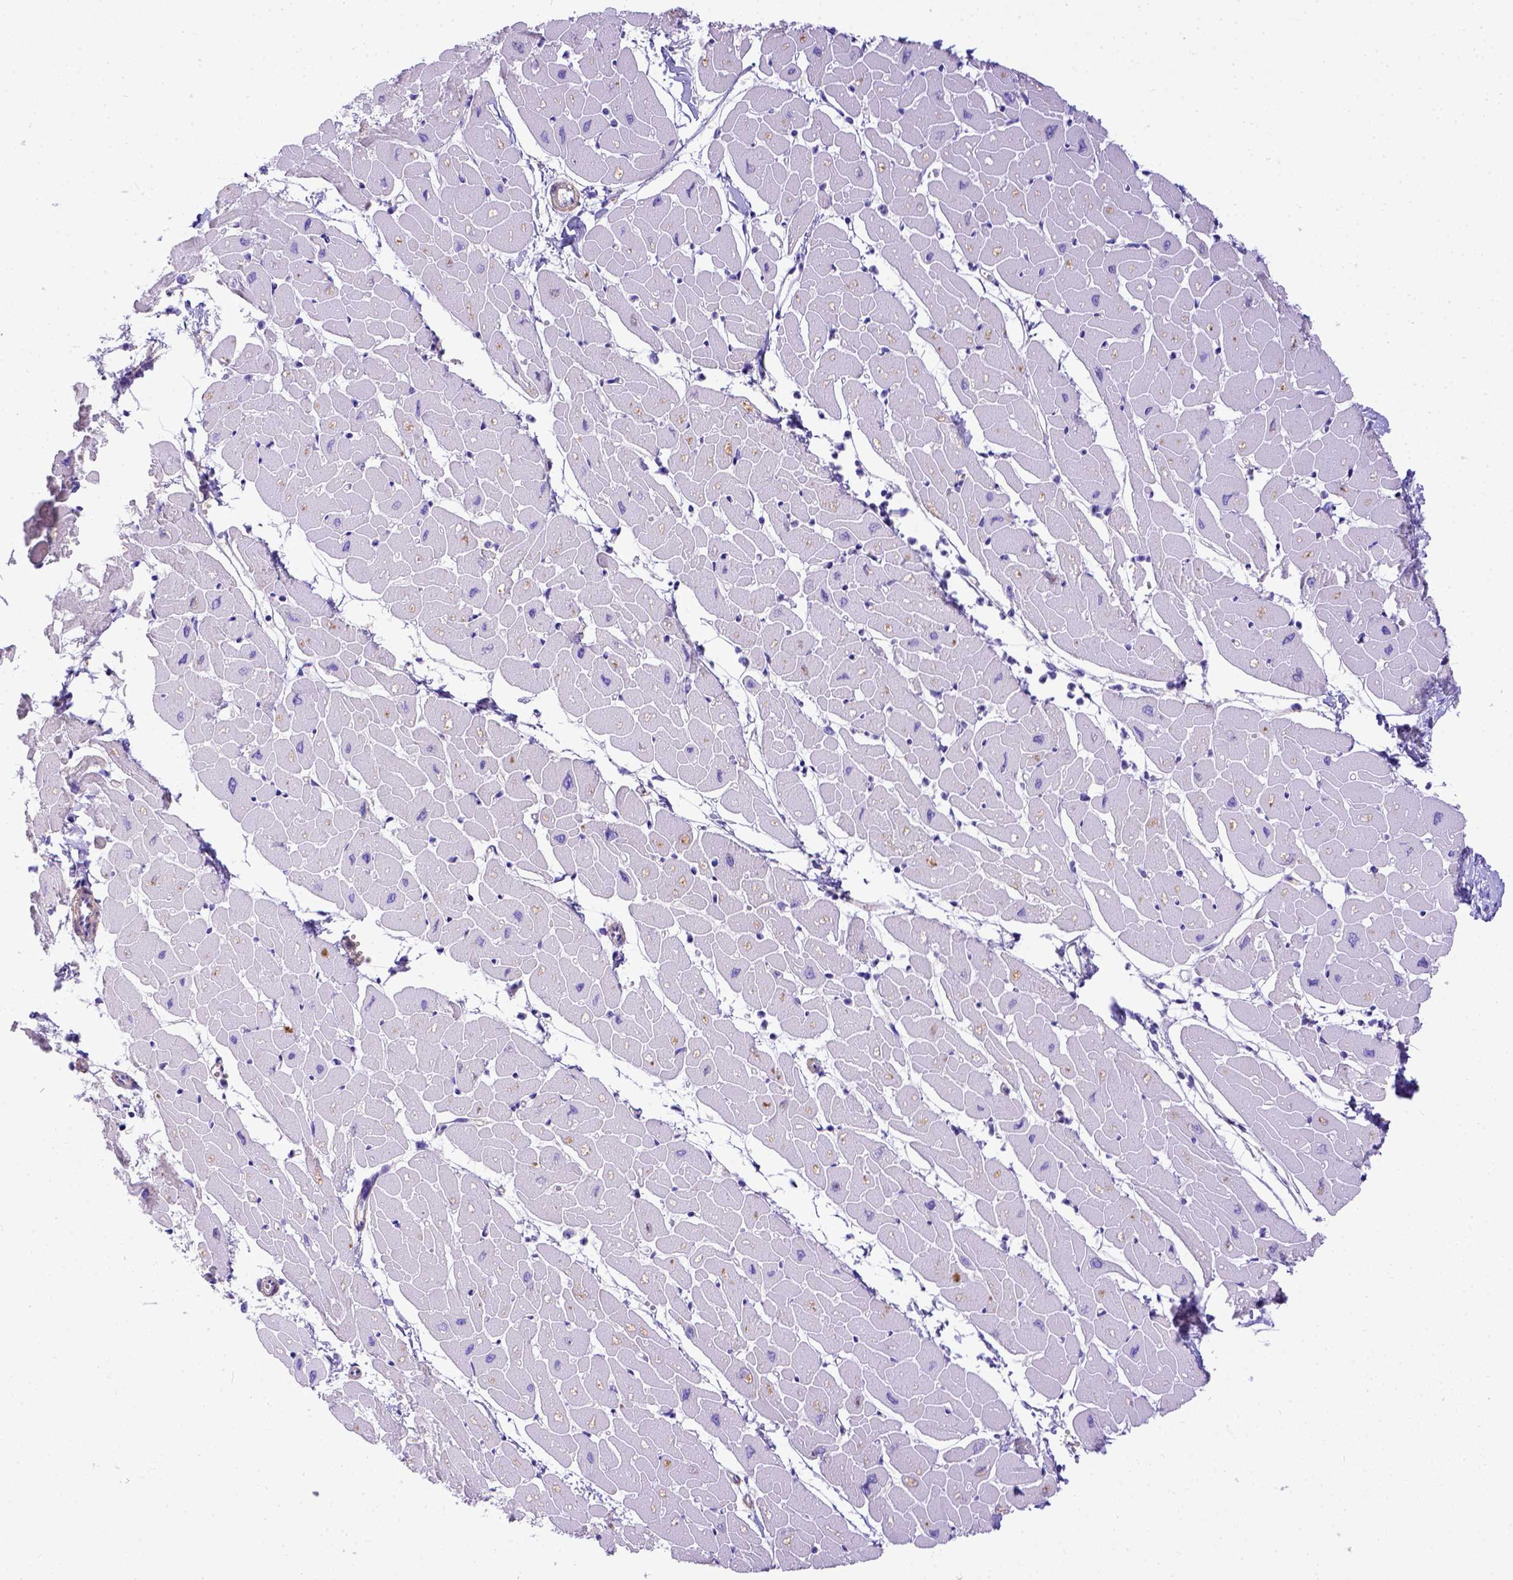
{"staining": {"intensity": "negative", "quantity": "none", "location": "none"}, "tissue": "heart muscle", "cell_type": "Cardiomyocytes", "image_type": "normal", "snomed": [{"axis": "morphology", "description": "Normal tissue, NOS"}, {"axis": "topography", "description": "Heart"}], "caption": "The image exhibits no significant staining in cardiomyocytes of heart muscle. The staining is performed using DAB brown chromogen with nuclei counter-stained in using hematoxylin.", "gene": "LRRC18", "patient": {"sex": "male", "age": 57}}